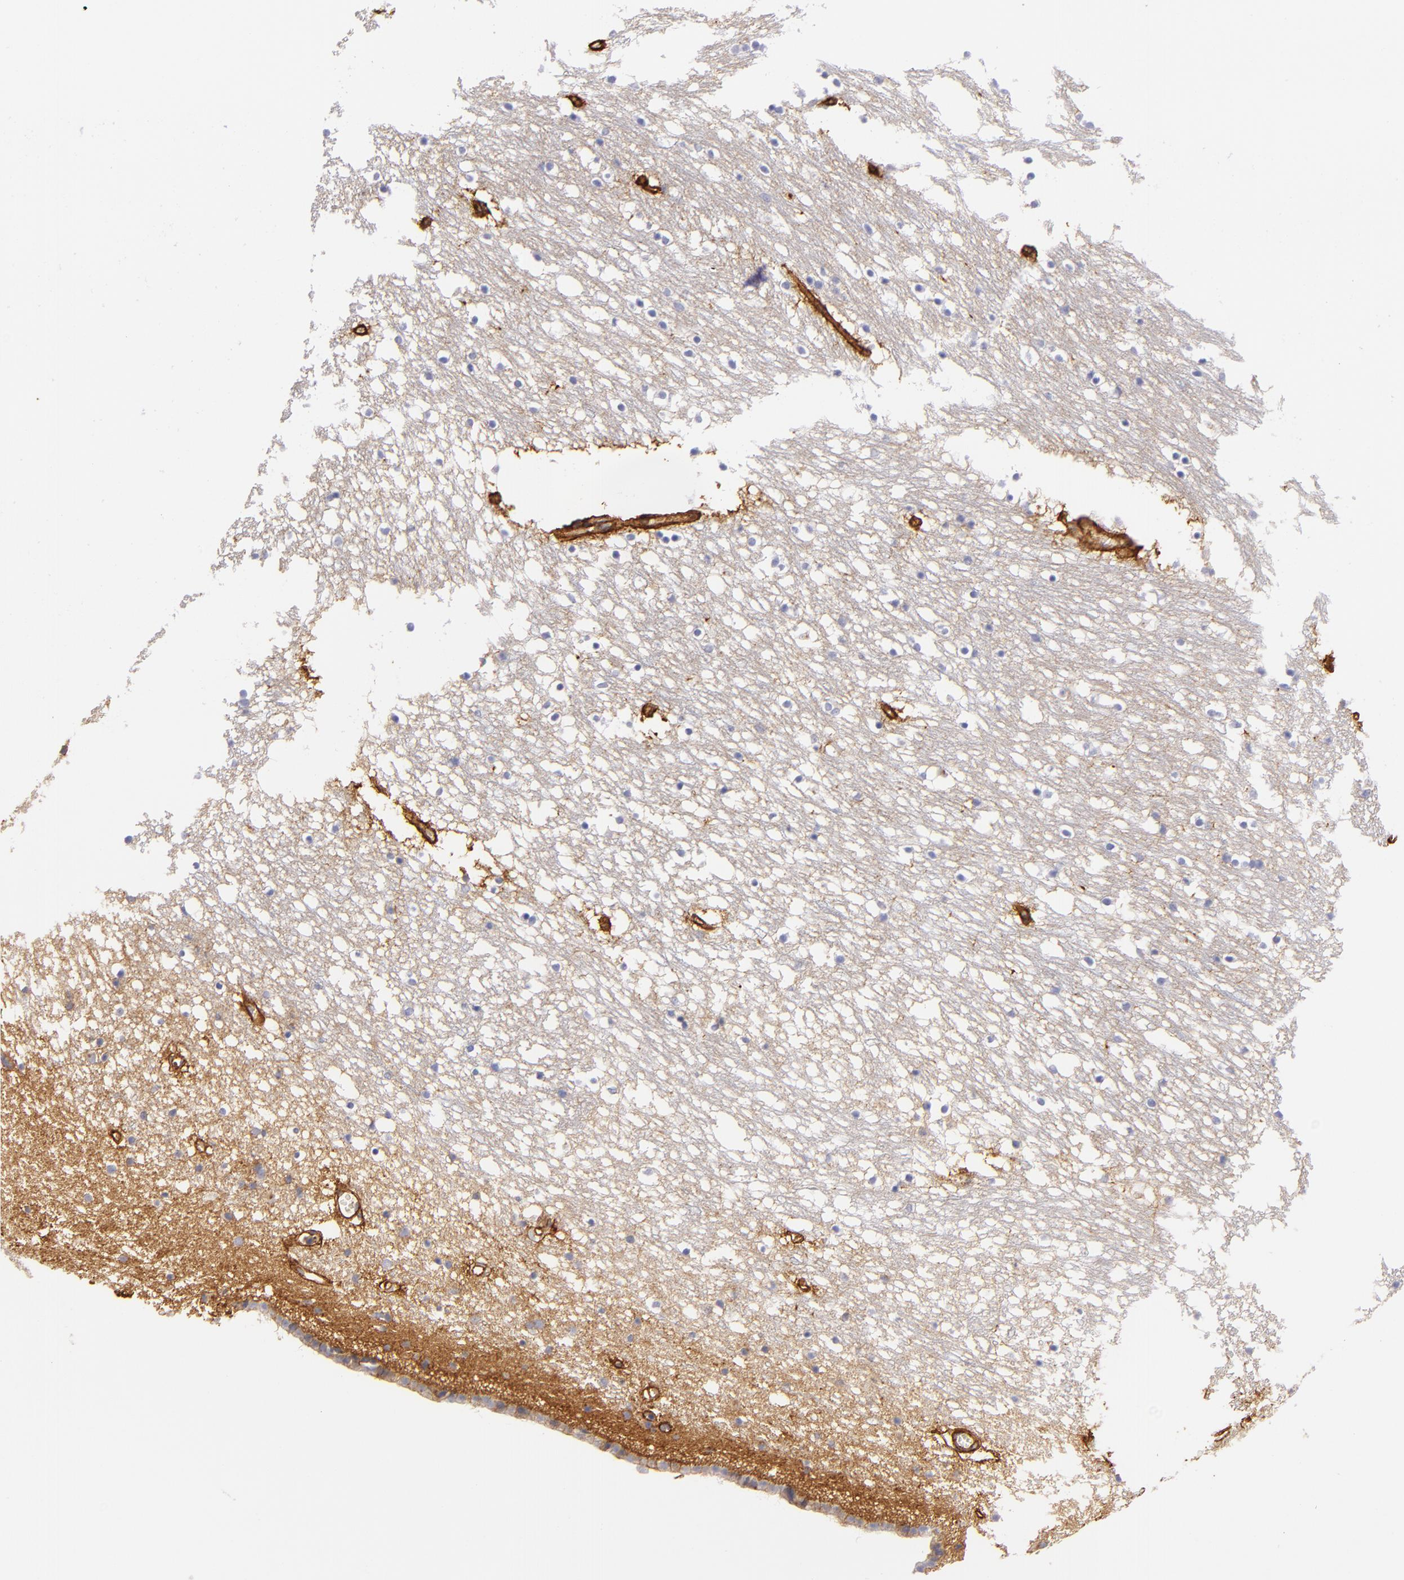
{"staining": {"intensity": "negative", "quantity": "none", "location": "none"}, "tissue": "caudate", "cell_type": "Glial cells", "image_type": "normal", "snomed": [{"axis": "morphology", "description": "Normal tissue, NOS"}, {"axis": "topography", "description": "Lateral ventricle wall"}], "caption": "Glial cells are negative for protein expression in benign human caudate. (DAB immunohistochemistry visualized using brightfield microscopy, high magnification).", "gene": "CD151", "patient": {"sex": "male", "age": 45}}